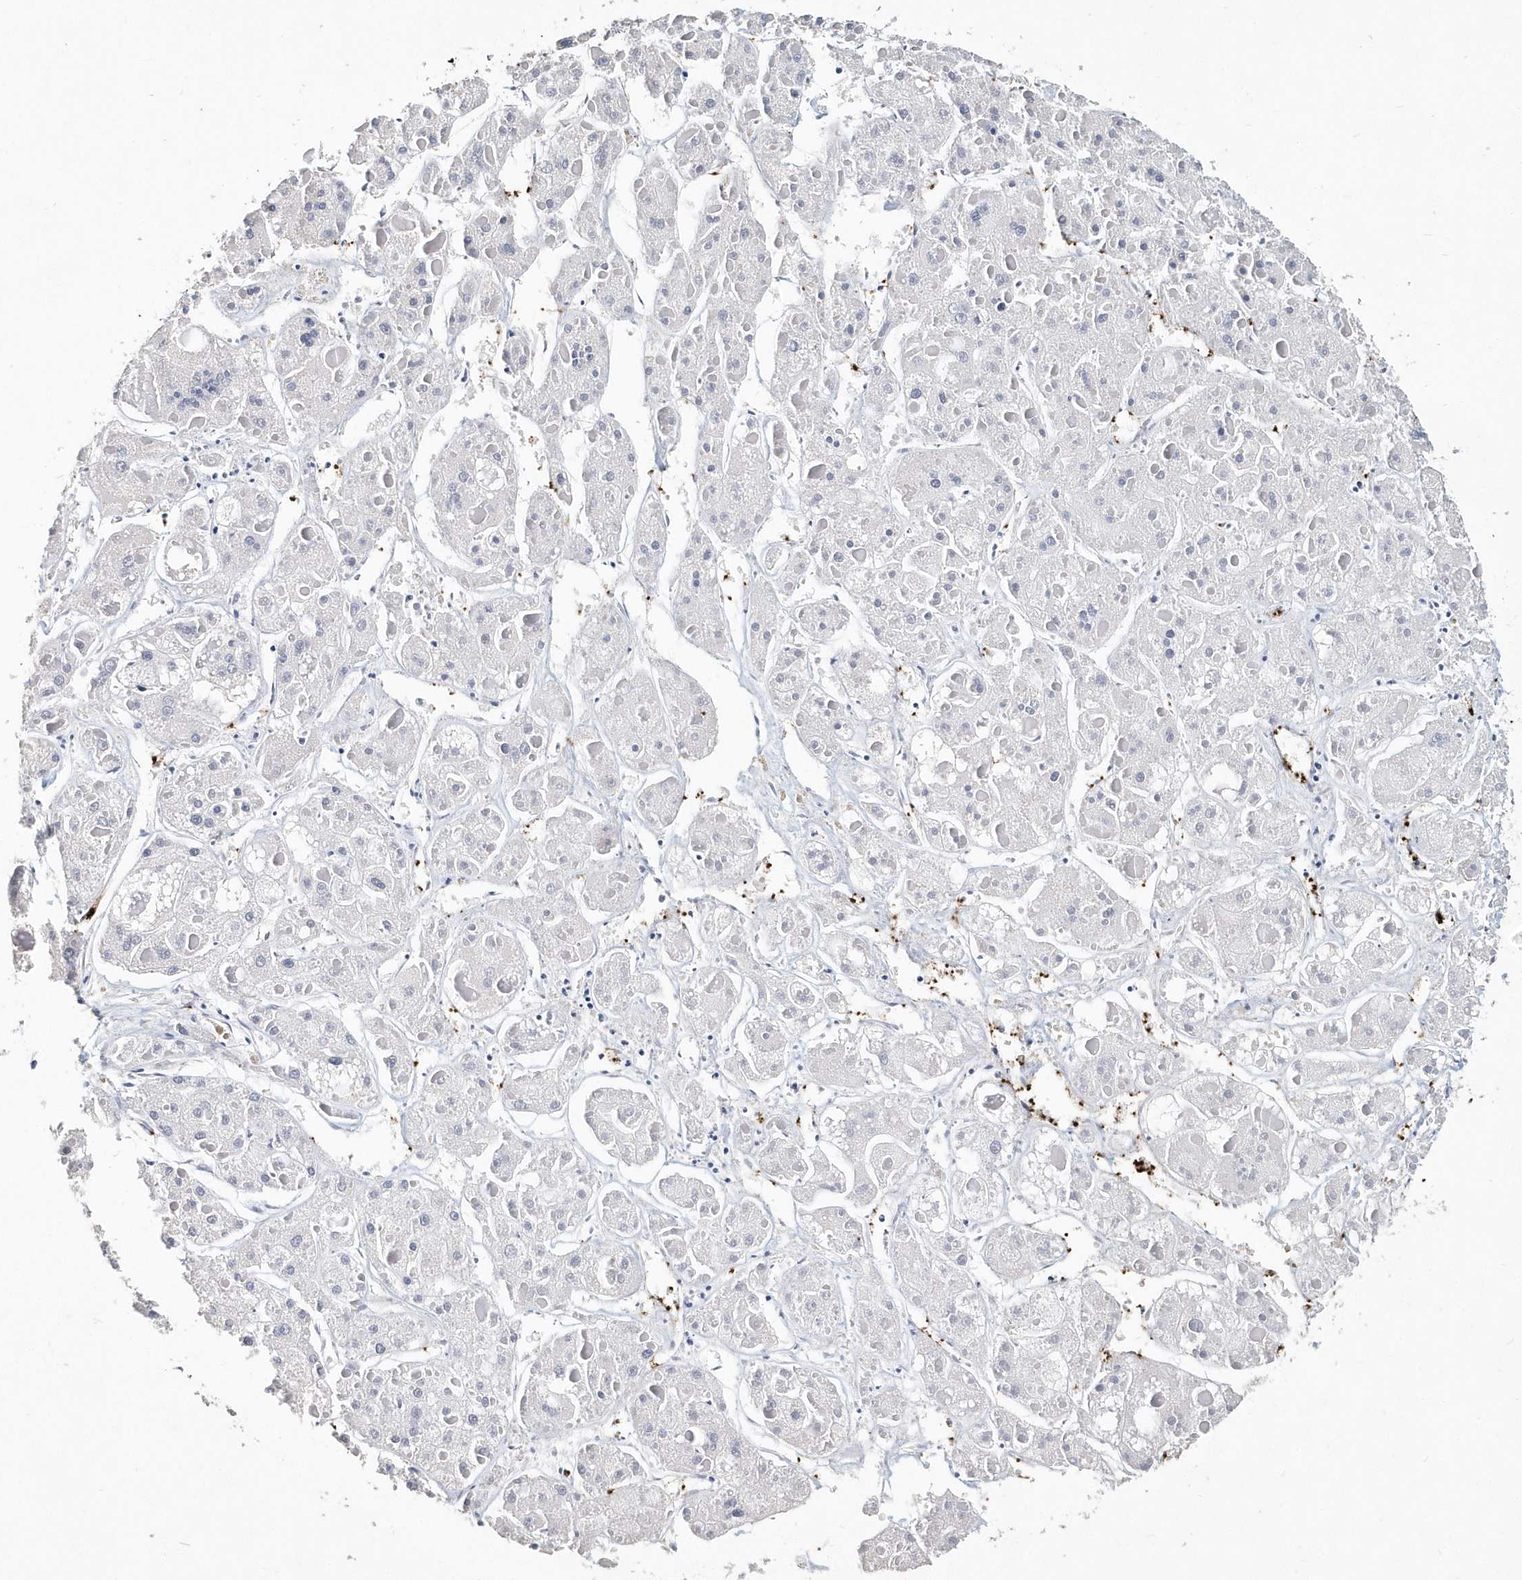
{"staining": {"intensity": "negative", "quantity": "none", "location": "none"}, "tissue": "liver cancer", "cell_type": "Tumor cells", "image_type": "cancer", "snomed": [{"axis": "morphology", "description": "Carcinoma, Hepatocellular, NOS"}, {"axis": "topography", "description": "Liver"}], "caption": "Tumor cells show no significant staining in liver cancer.", "gene": "ITGA2B", "patient": {"sex": "female", "age": 73}}